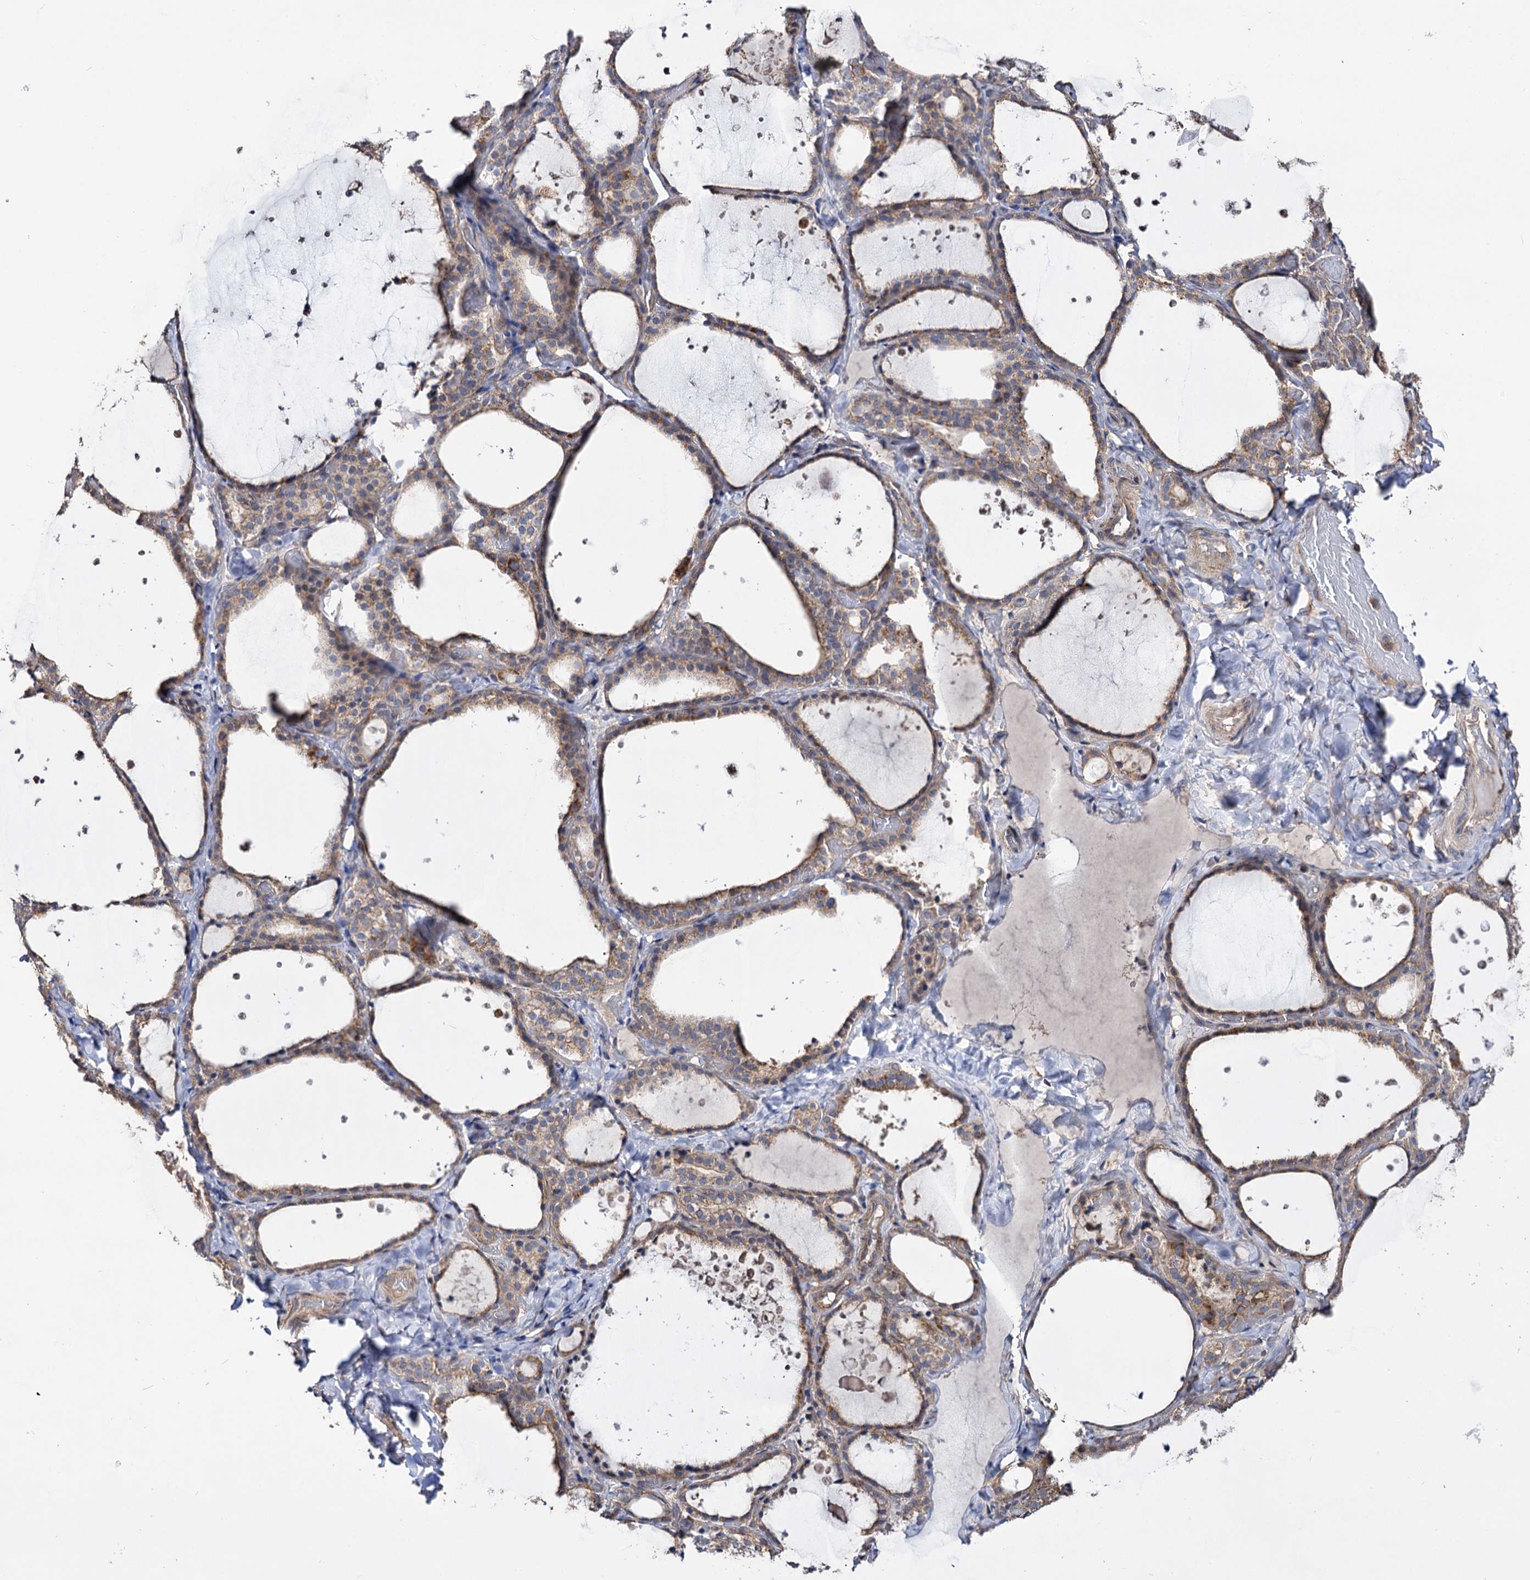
{"staining": {"intensity": "weak", "quantity": ">75%", "location": "cytoplasmic/membranous"}, "tissue": "thyroid gland", "cell_type": "Glandular cells", "image_type": "normal", "snomed": [{"axis": "morphology", "description": "Normal tissue, NOS"}, {"axis": "topography", "description": "Thyroid gland"}], "caption": "This is an image of IHC staining of benign thyroid gland, which shows weak expression in the cytoplasmic/membranous of glandular cells.", "gene": "IDI1", "patient": {"sex": "female", "age": 44}}